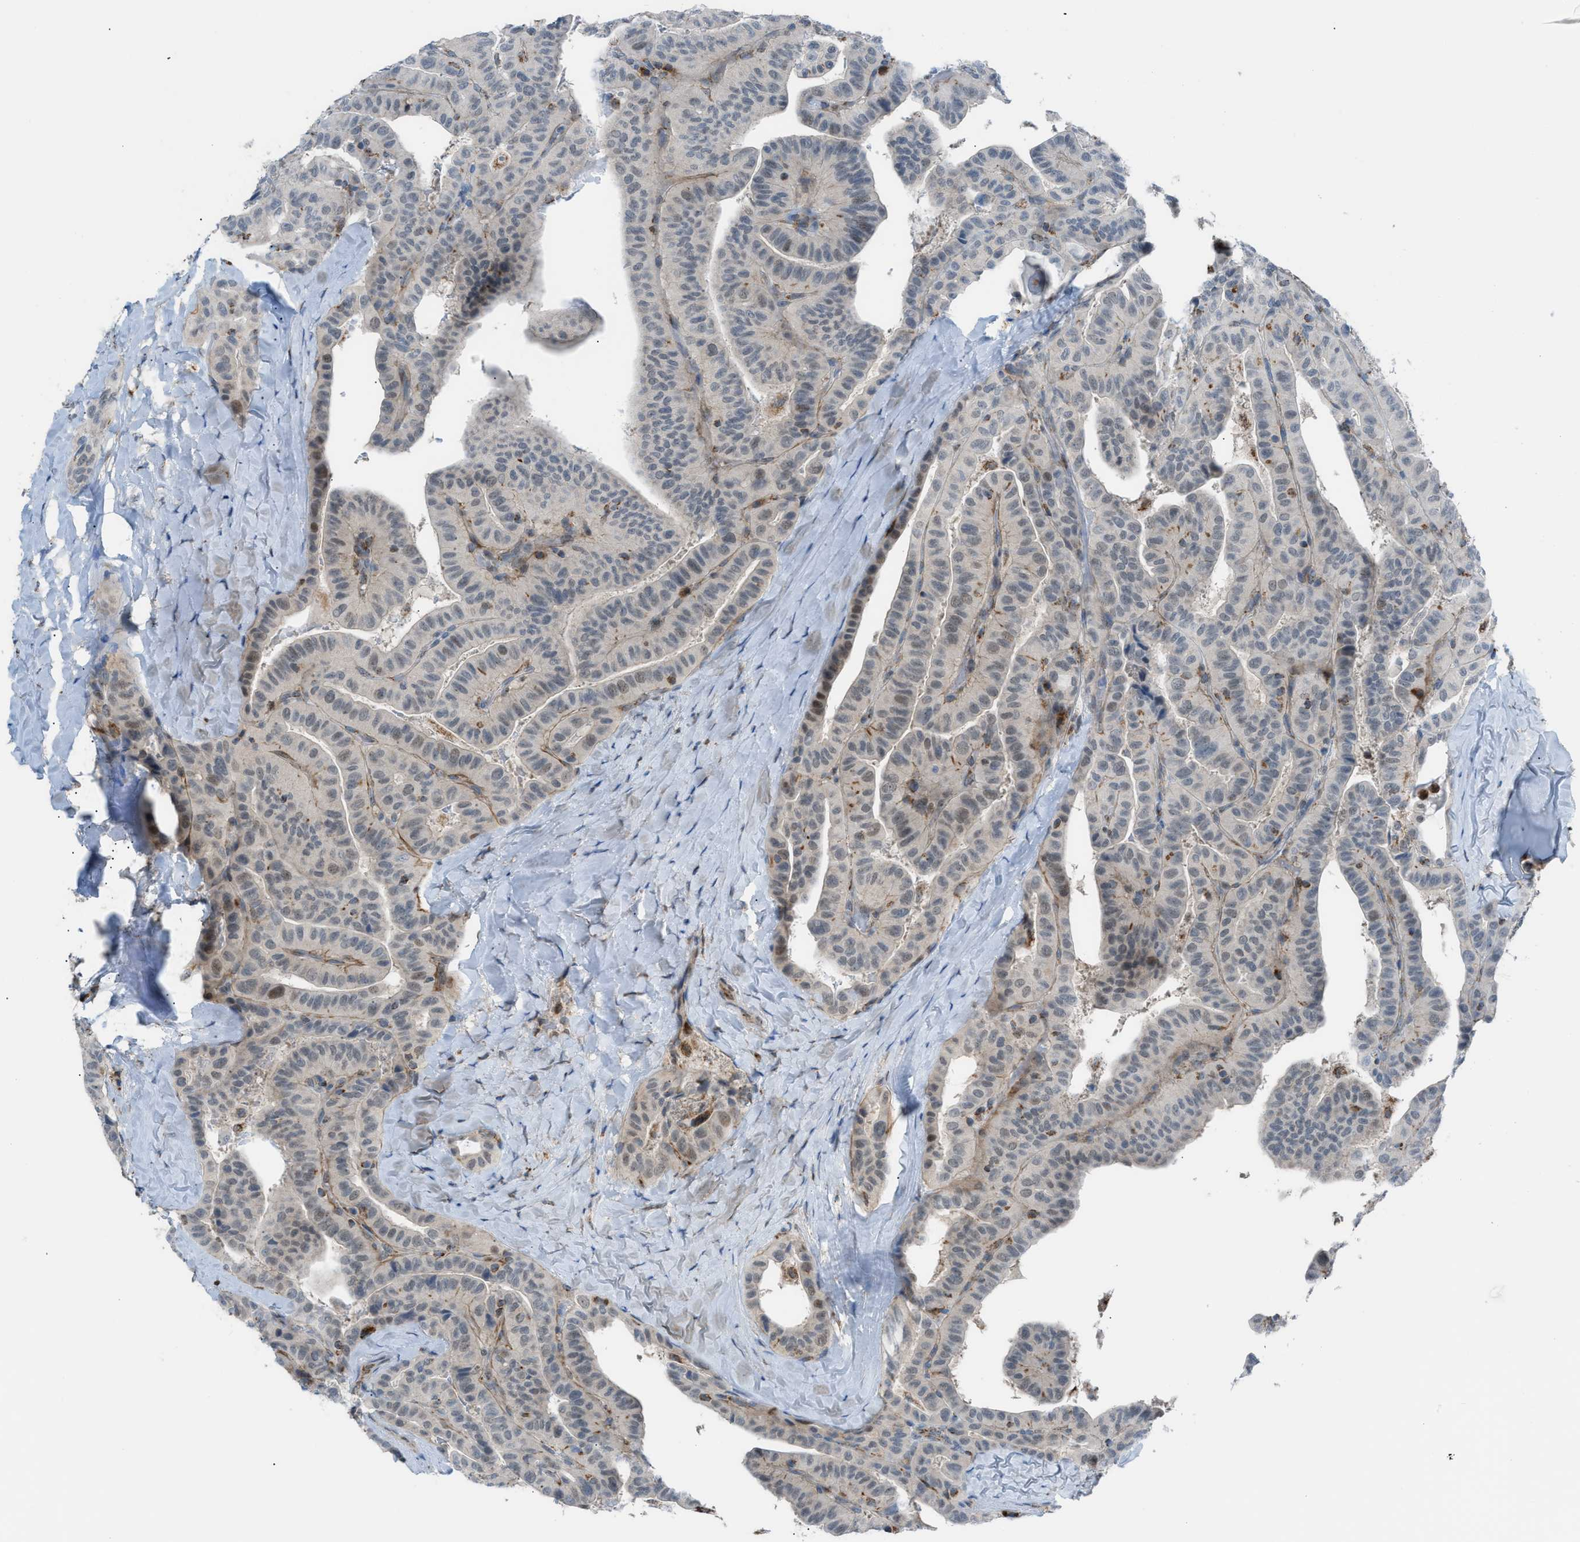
{"staining": {"intensity": "moderate", "quantity": "<25%", "location": "nuclear"}, "tissue": "thyroid cancer", "cell_type": "Tumor cells", "image_type": "cancer", "snomed": [{"axis": "morphology", "description": "Papillary adenocarcinoma, NOS"}, {"axis": "topography", "description": "Thyroid gland"}], "caption": "Immunohistochemistry (DAB) staining of thyroid papillary adenocarcinoma shows moderate nuclear protein expression in approximately <25% of tumor cells. (Brightfield microscopy of DAB IHC at high magnification).", "gene": "SRM", "patient": {"sex": "male", "age": 77}}